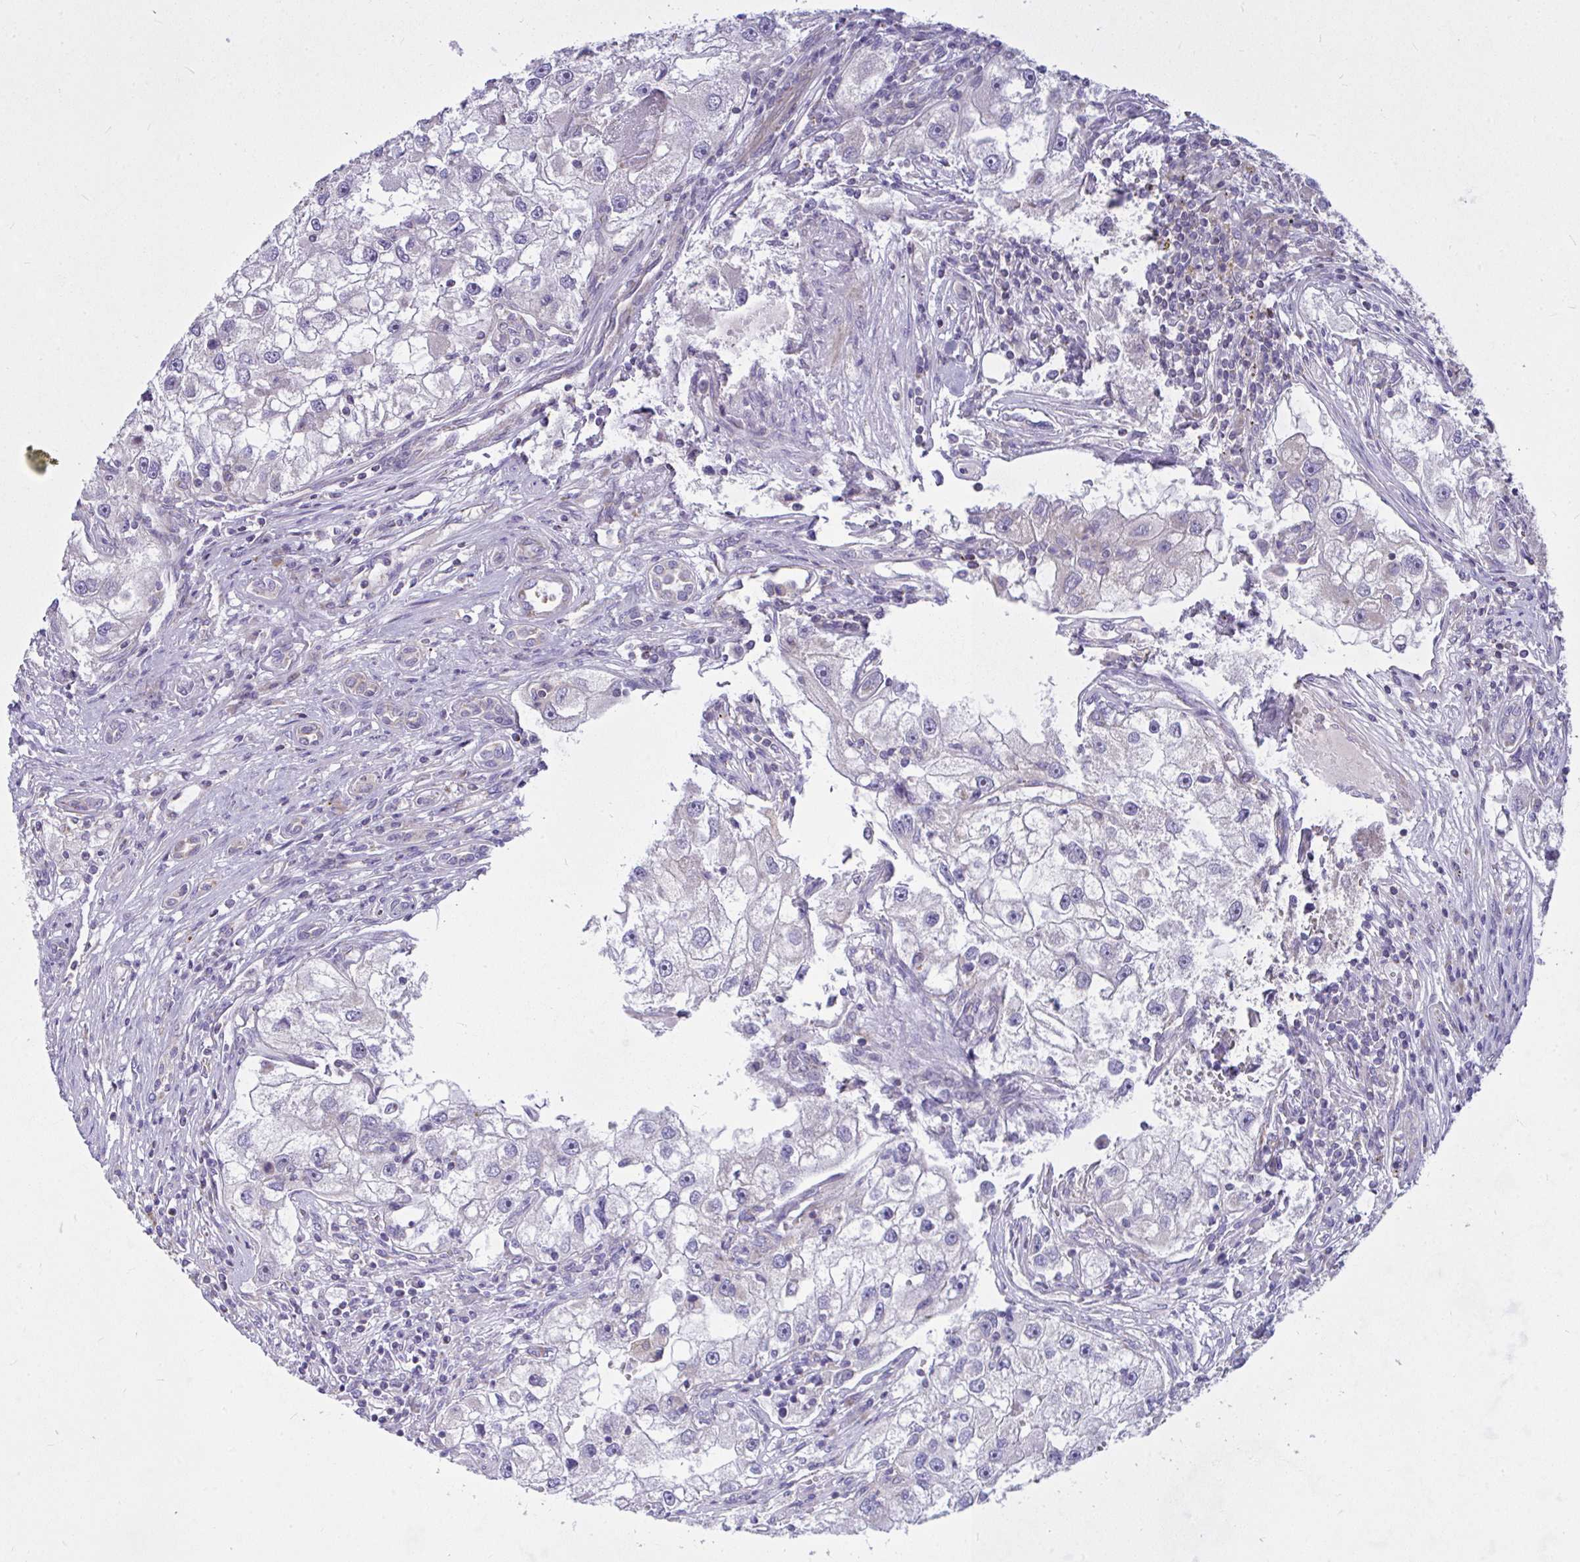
{"staining": {"intensity": "negative", "quantity": "none", "location": "none"}, "tissue": "renal cancer", "cell_type": "Tumor cells", "image_type": "cancer", "snomed": [{"axis": "morphology", "description": "Adenocarcinoma, NOS"}, {"axis": "topography", "description": "Kidney"}], "caption": "DAB (3,3'-diaminobenzidine) immunohistochemical staining of human renal adenocarcinoma displays no significant expression in tumor cells. (DAB immunohistochemistry, high magnification).", "gene": "CEP63", "patient": {"sex": "male", "age": 63}}